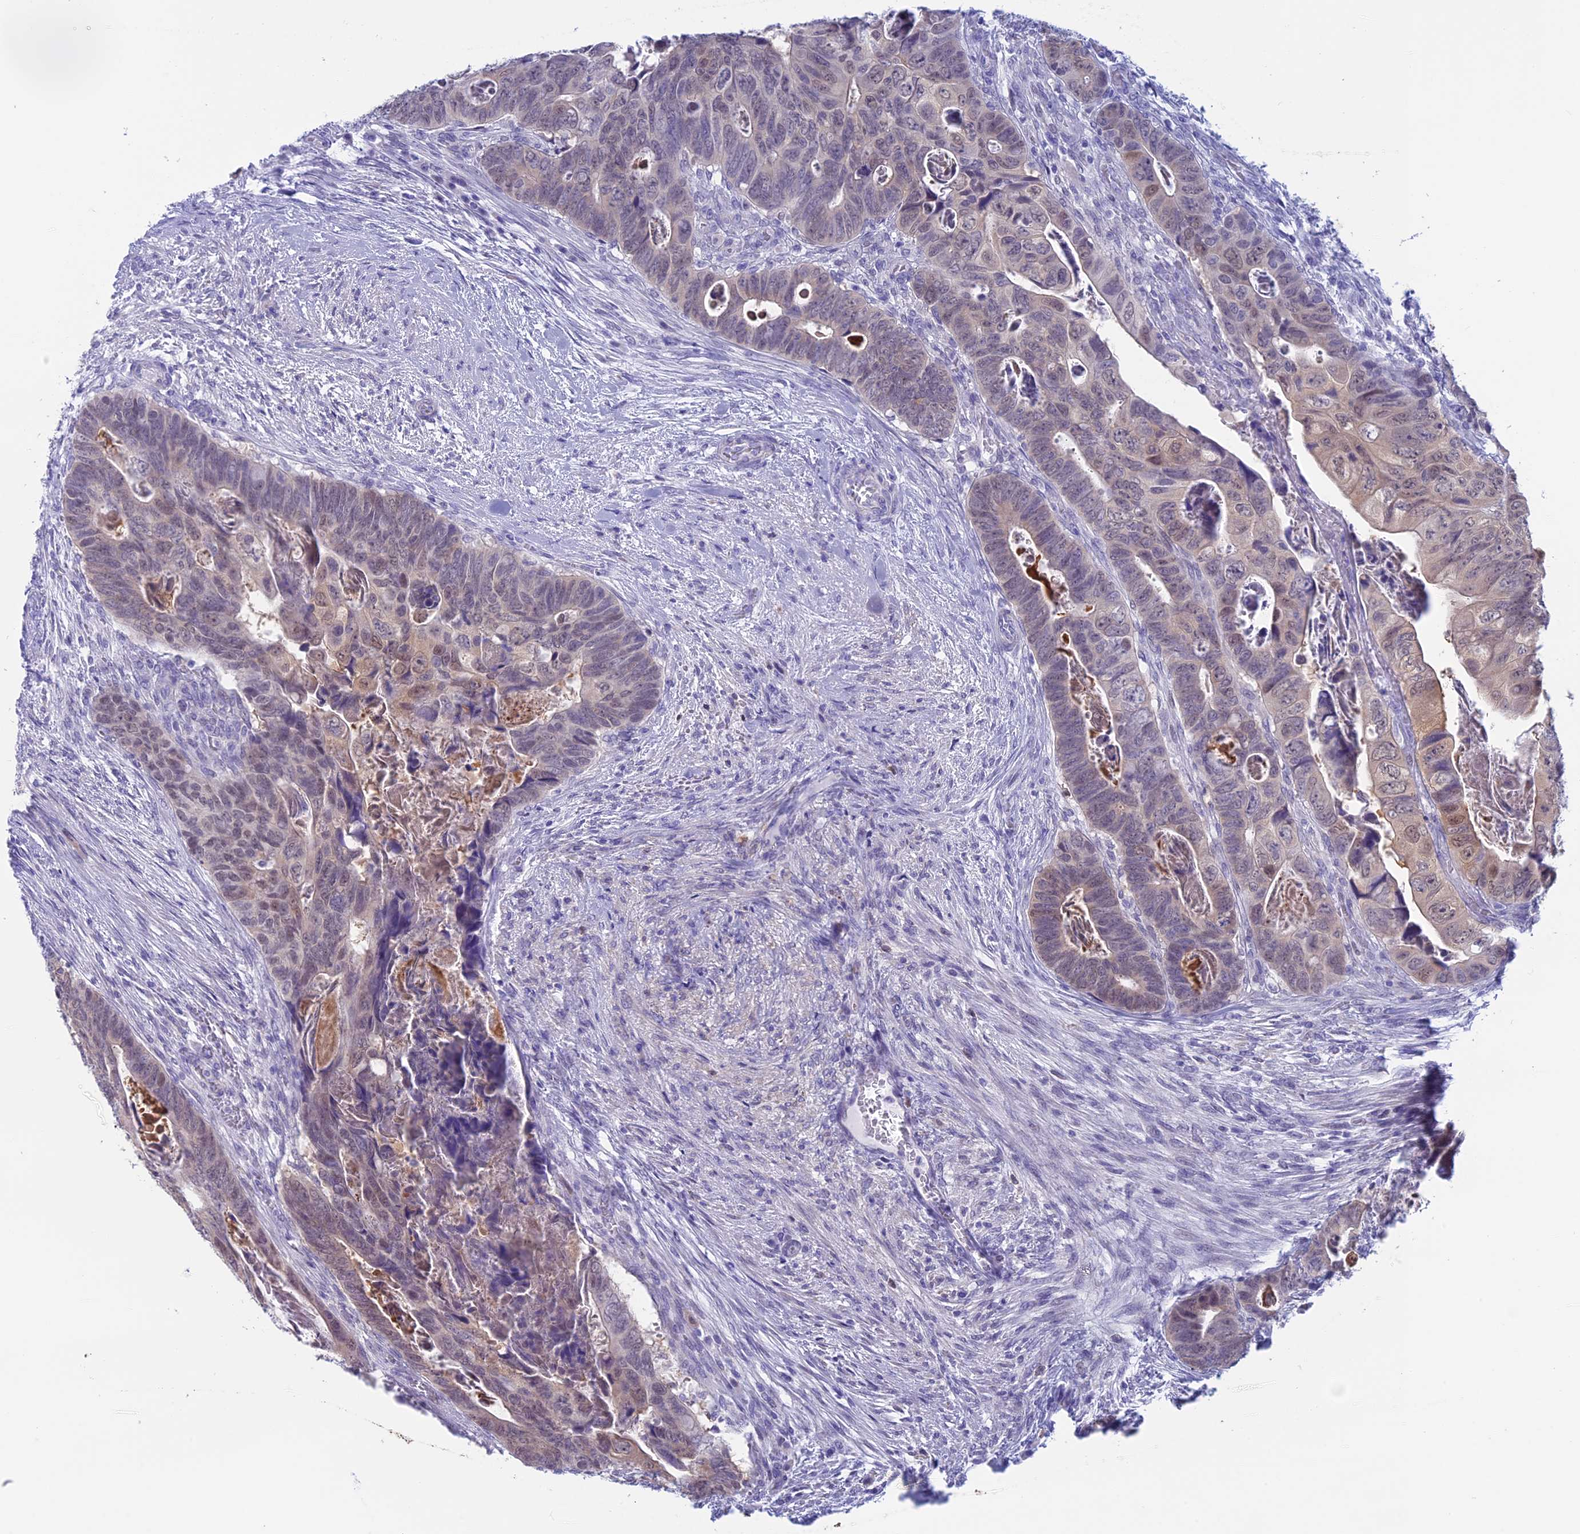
{"staining": {"intensity": "weak", "quantity": "<25%", "location": "cytoplasmic/membranous,nuclear"}, "tissue": "colorectal cancer", "cell_type": "Tumor cells", "image_type": "cancer", "snomed": [{"axis": "morphology", "description": "Adenocarcinoma, NOS"}, {"axis": "topography", "description": "Rectum"}], "caption": "Protein analysis of colorectal adenocarcinoma displays no significant expression in tumor cells.", "gene": "LHFPL2", "patient": {"sex": "female", "age": 78}}